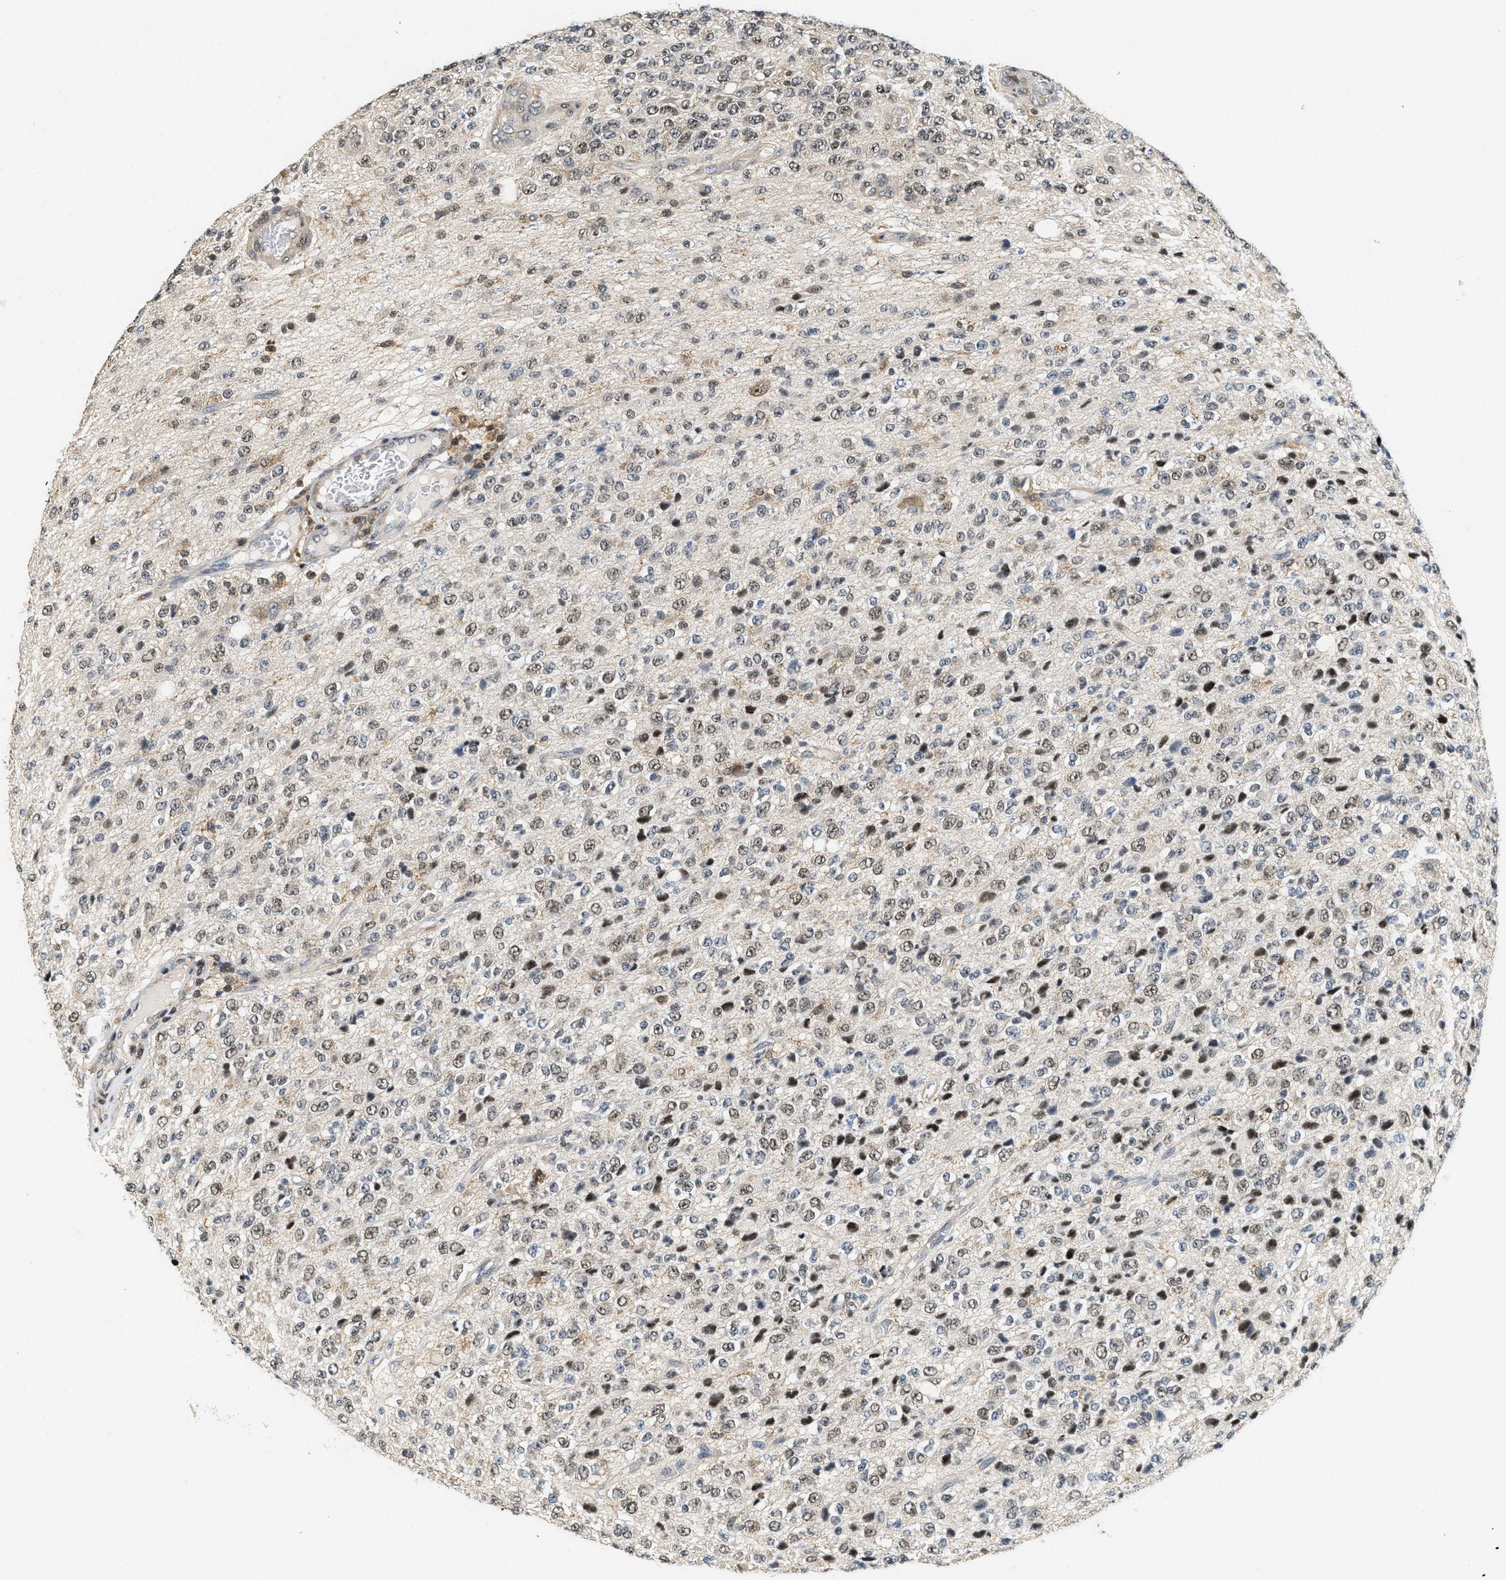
{"staining": {"intensity": "weak", "quantity": "25%-75%", "location": "cytoplasmic/membranous,nuclear"}, "tissue": "glioma", "cell_type": "Tumor cells", "image_type": "cancer", "snomed": [{"axis": "morphology", "description": "Glioma, malignant, High grade"}, {"axis": "topography", "description": "pancreas cauda"}], "caption": "The histopathology image demonstrates immunohistochemical staining of glioma. There is weak cytoplasmic/membranous and nuclear positivity is identified in approximately 25%-75% of tumor cells.", "gene": "ATF7IP", "patient": {"sex": "male", "age": 60}}